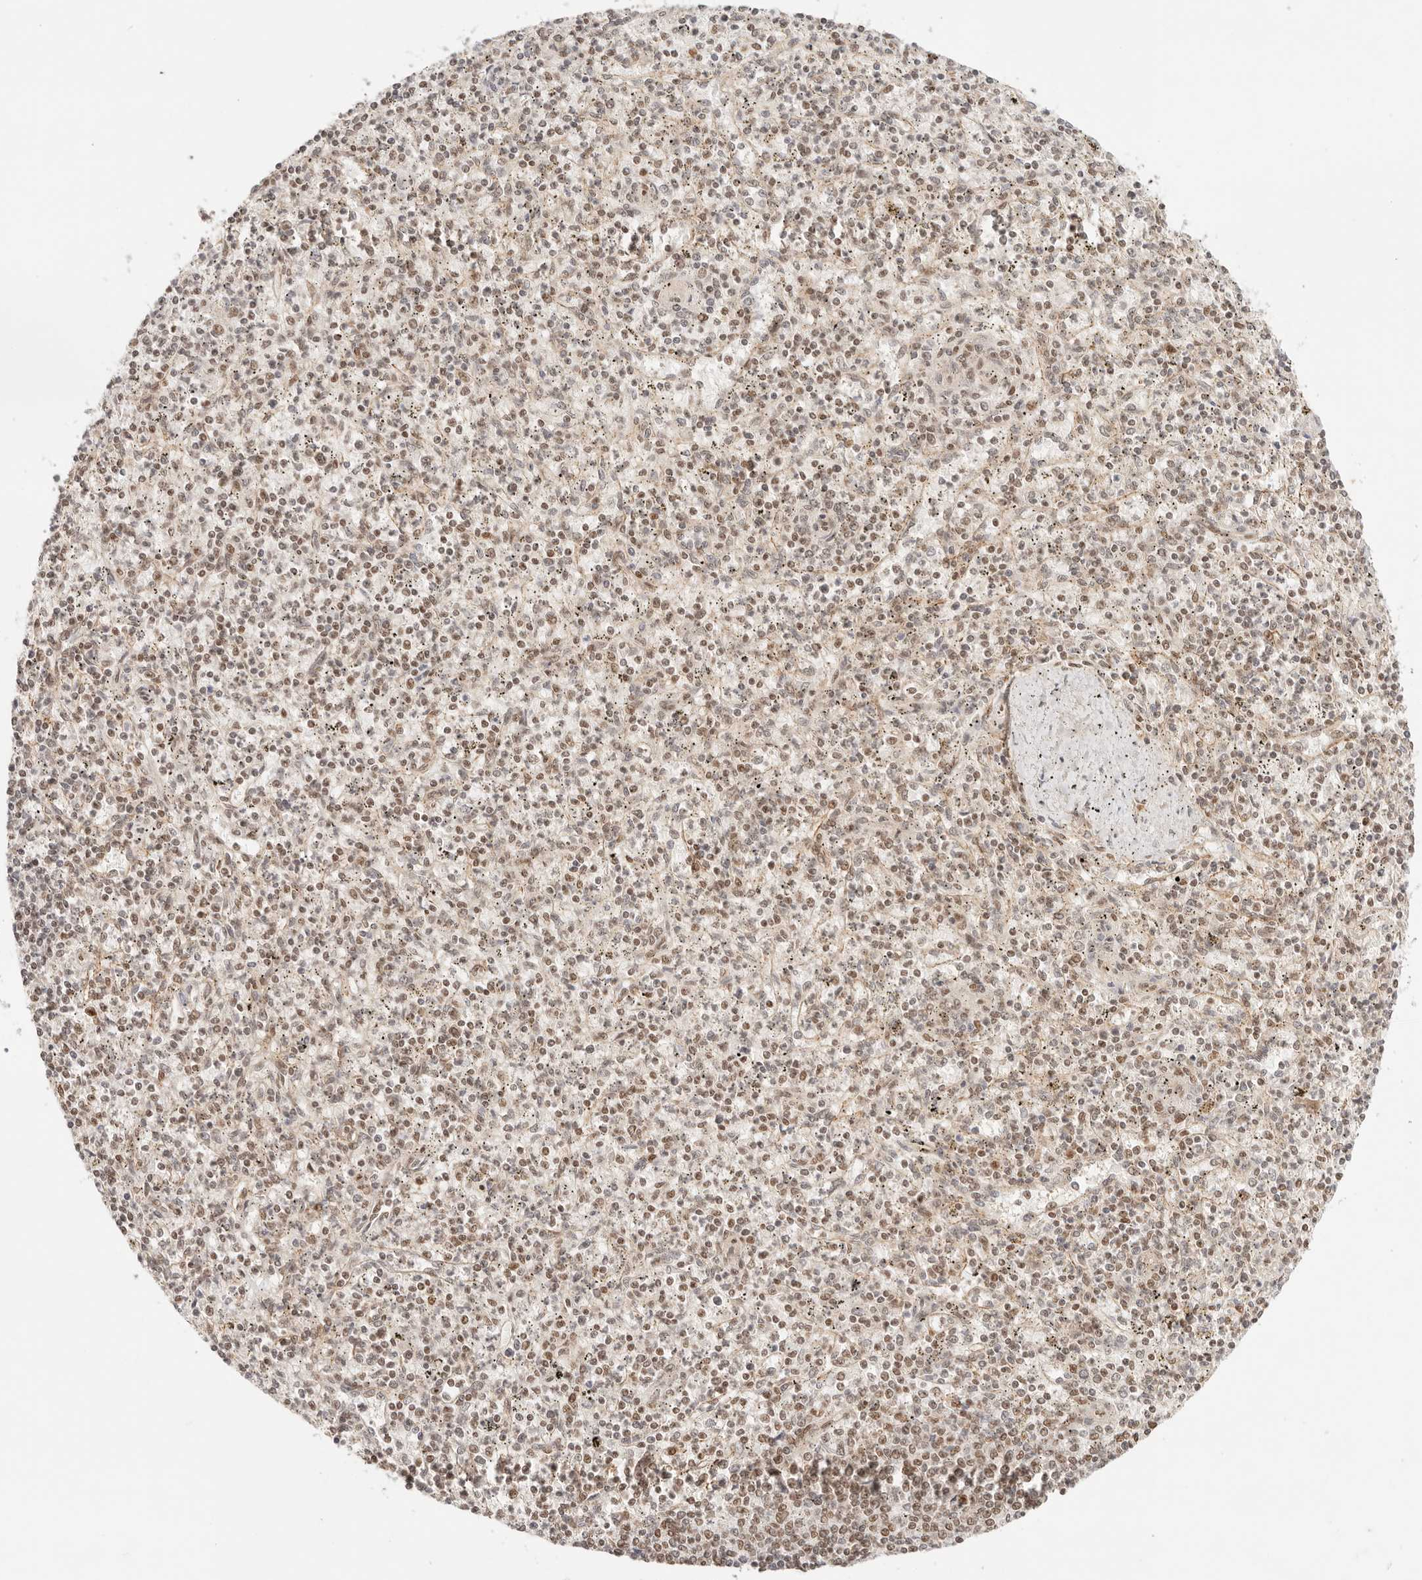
{"staining": {"intensity": "moderate", "quantity": "25%-75%", "location": "nuclear"}, "tissue": "spleen", "cell_type": "Cells in red pulp", "image_type": "normal", "snomed": [{"axis": "morphology", "description": "Normal tissue, NOS"}, {"axis": "topography", "description": "Spleen"}], "caption": "Immunohistochemical staining of normal spleen displays medium levels of moderate nuclear expression in approximately 25%-75% of cells in red pulp. Nuclei are stained in blue.", "gene": "GTF2E2", "patient": {"sex": "male", "age": 72}}